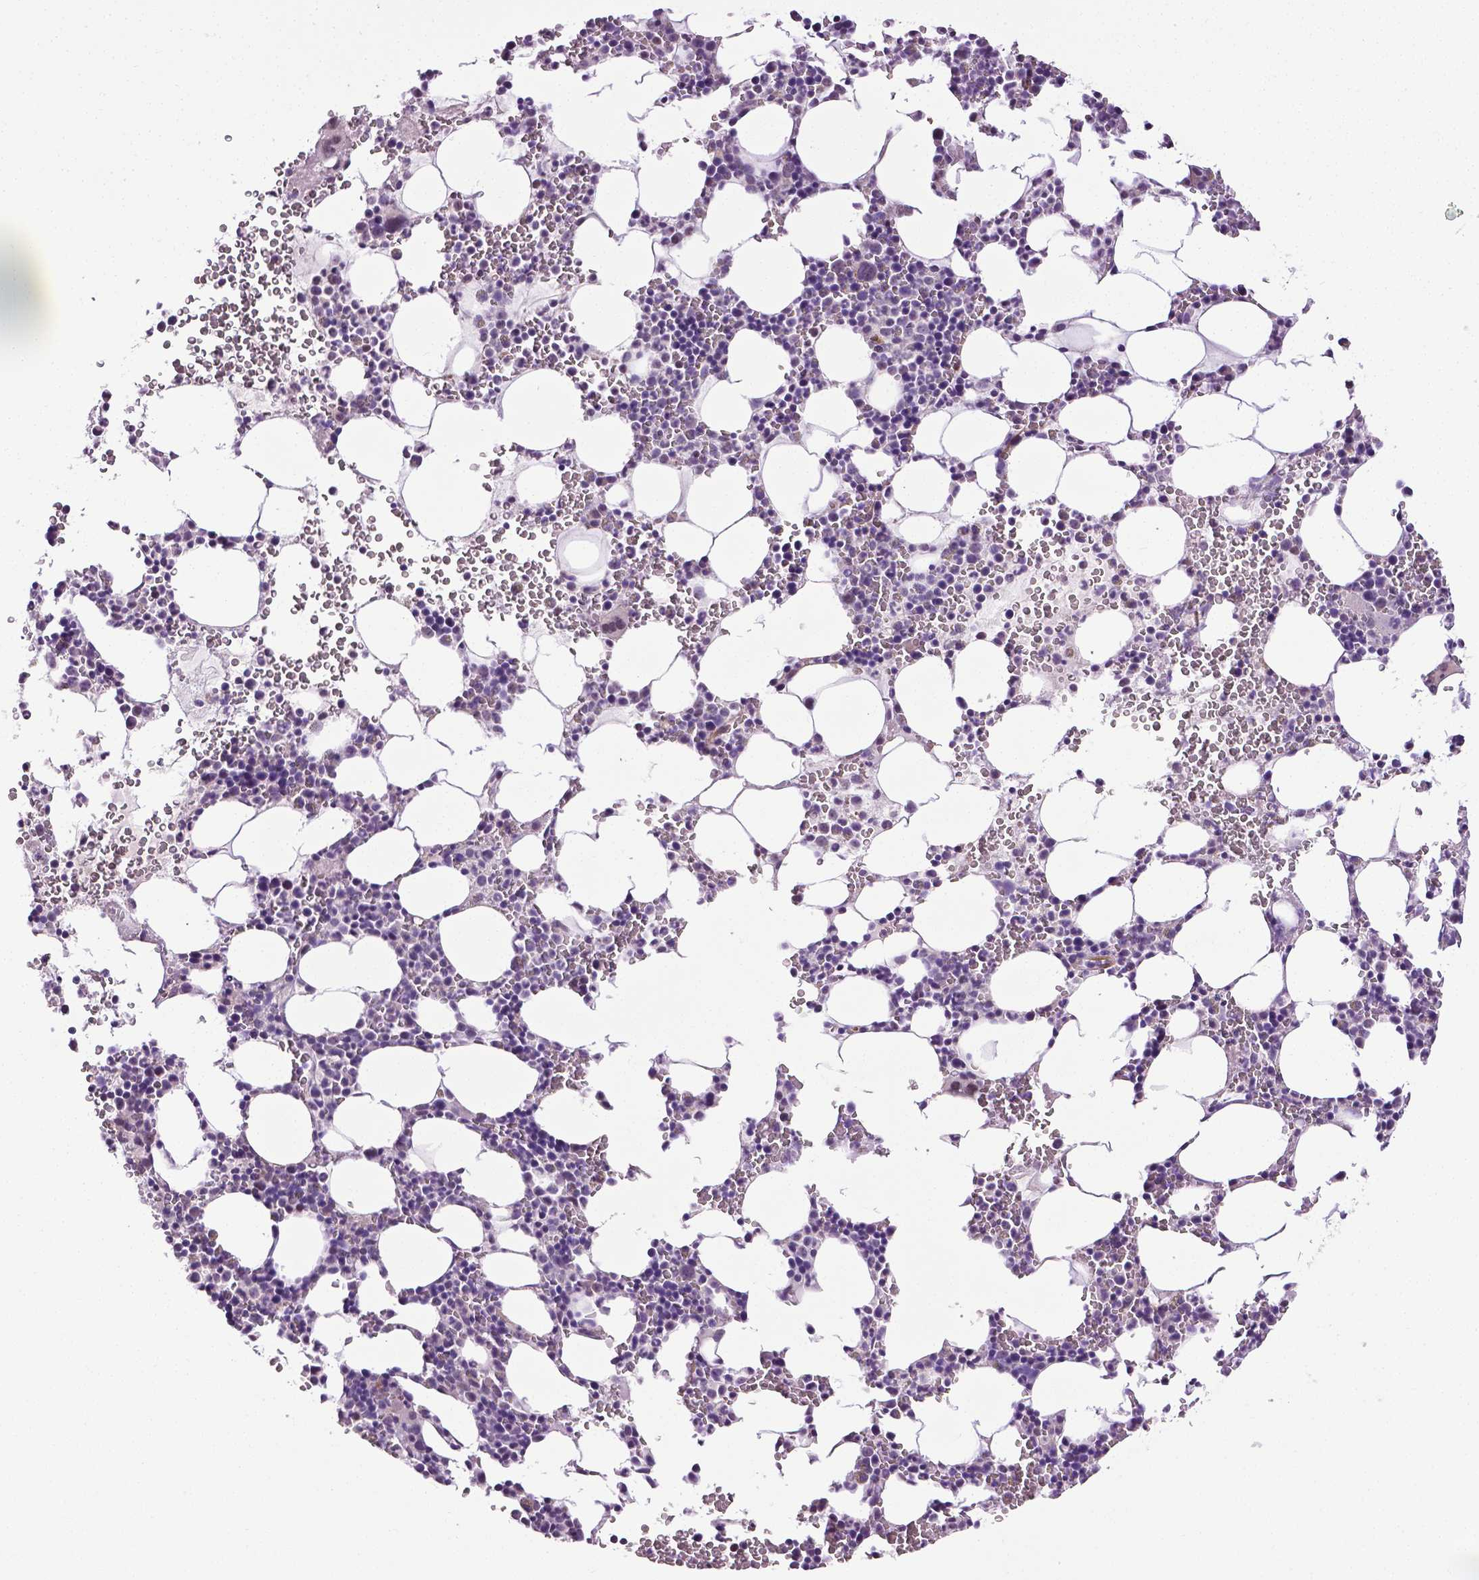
{"staining": {"intensity": "negative", "quantity": "none", "location": "none"}, "tissue": "bone marrow", "cell_type": "Hematopoietic cells", "image_type": "normal", "snomed": [{"axis": "morphology", "description": "Normal tissue, NOS"}, {"axis": "topography", "description": "Bone marrow"}], "caption": "Hematopoietic cells show no significant positivity in benign bone marrow. (Stains: DAB IHC with hematoxylin counter stain, Microscopy: brightfield microscopy at high magnification).", "gene": "PTGER3", "patient": {"sex": "male", "age": 82}}